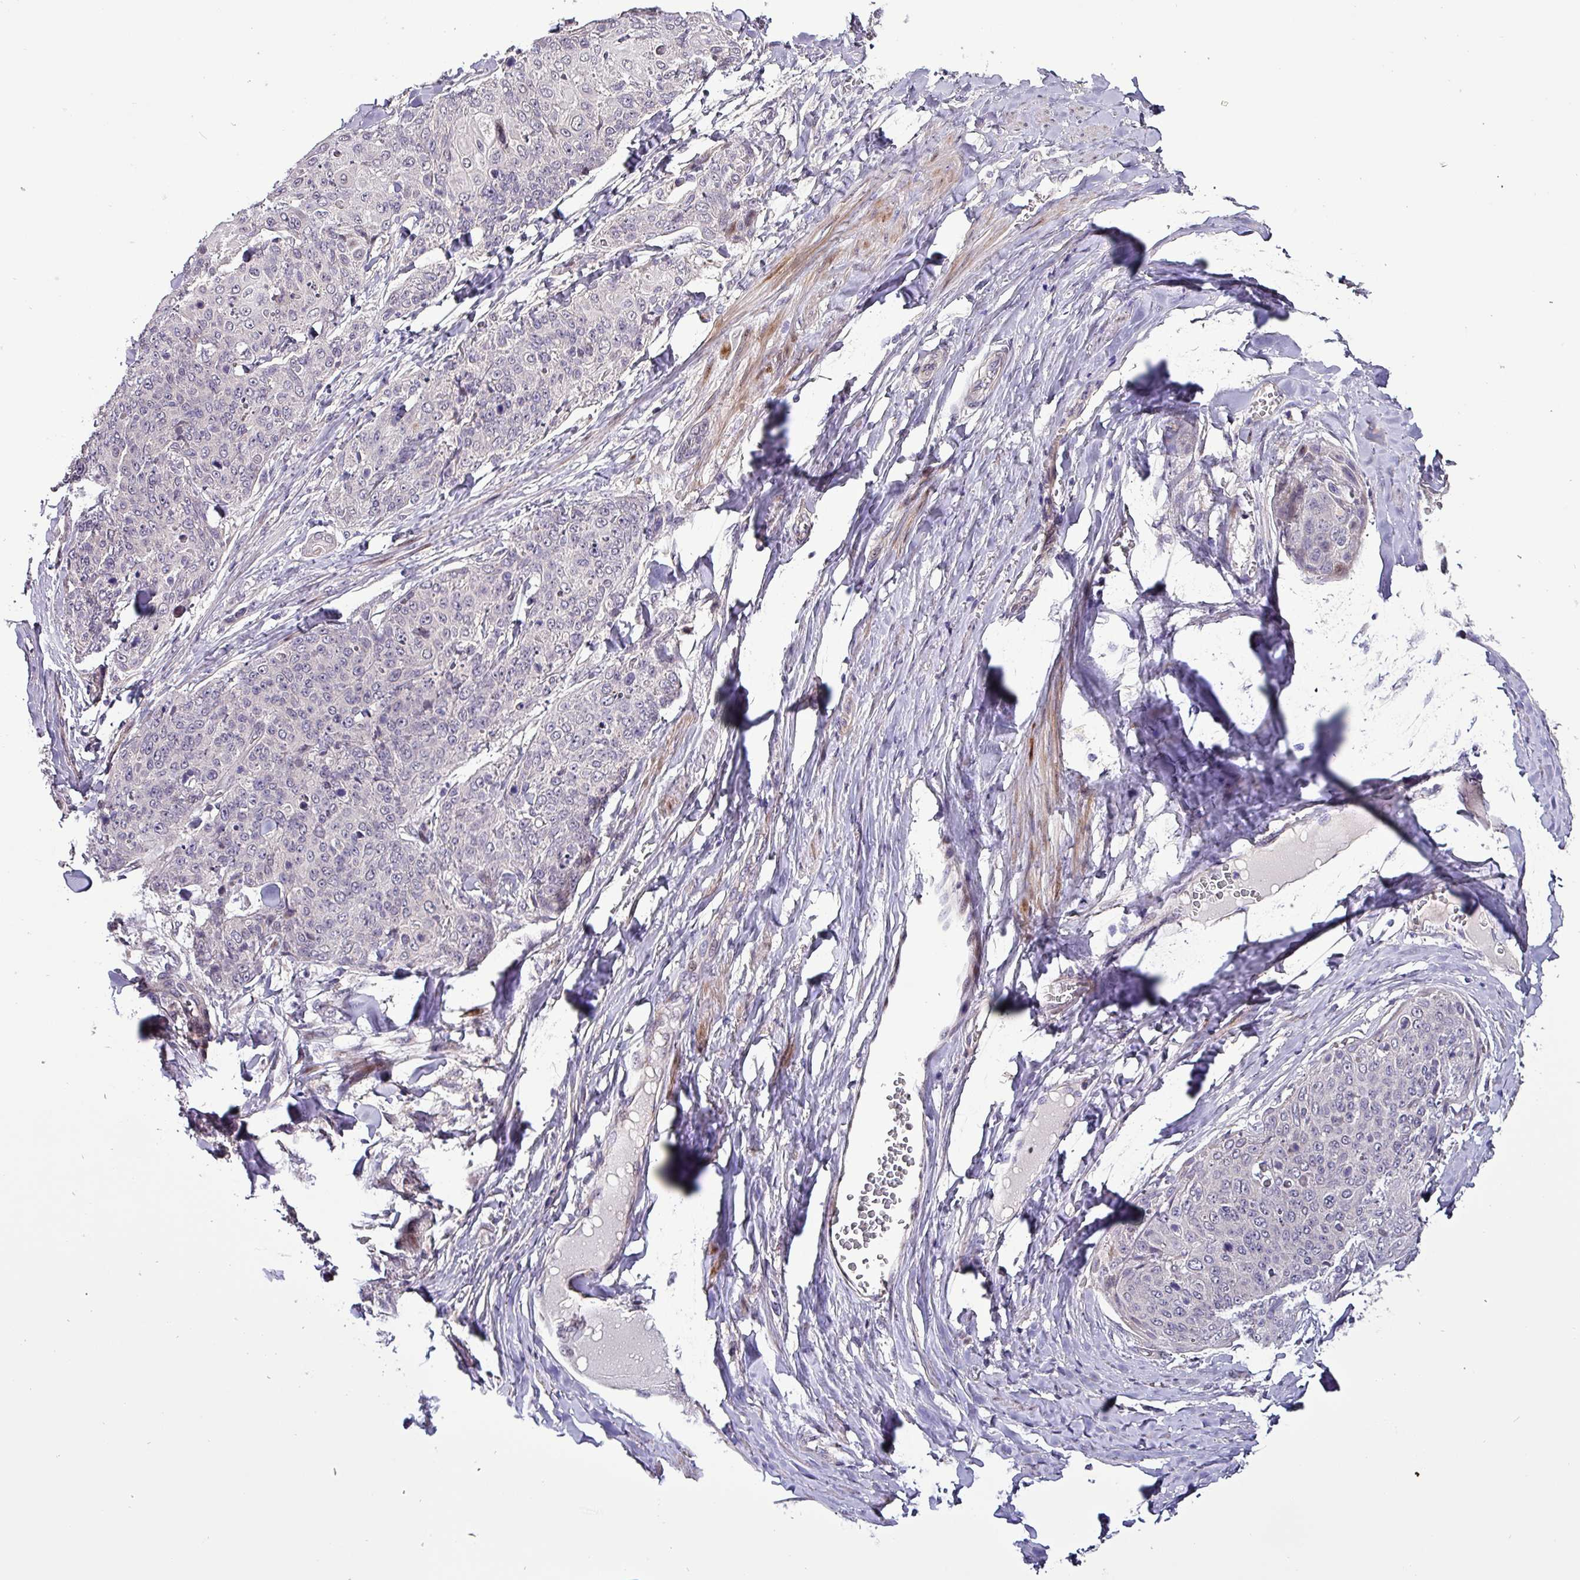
{"staining": {"intensity": "negative", "quantity": "none", "location": "none"}, "tissue": "skin cancer", "cell_type": "Tumor cells", "image_type": "cancer", "snomed": [{"axis": "morphology", "description": "Squamous cell carcinoma, NOS"}, {"axis": "topography", "description": "Skin"}, {"axis": "topography", "description": "Vulva"}], "caption": "Immunohistochemistry (IHC) of skin squamous cell carcinoma demonstrates no expression in tumor cells.", "gene": "GRAPL", "patient": {"sex": "female", "age": 85}}